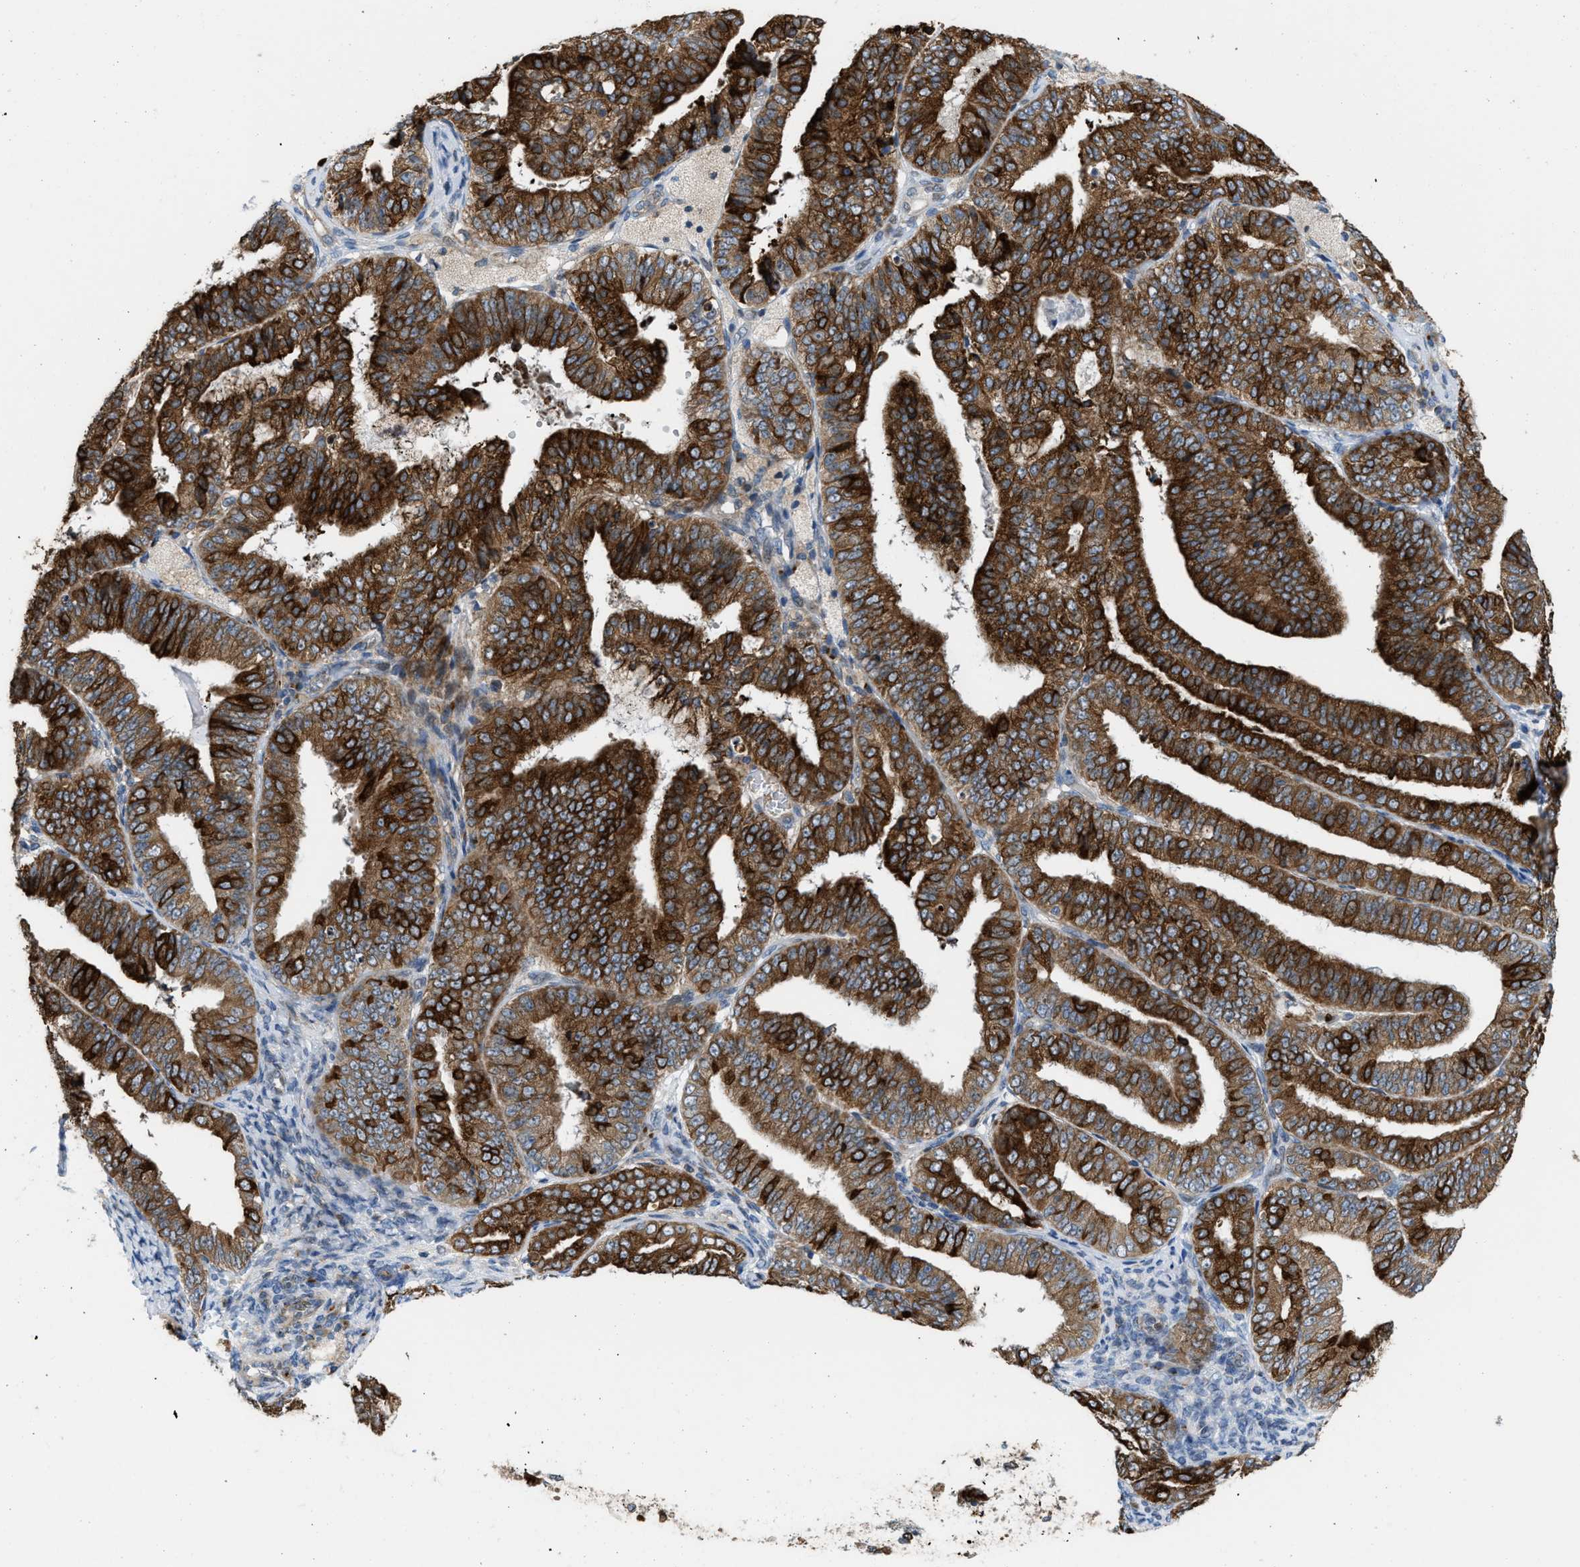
{"staining": {"intensity": "strong", "quantity": ">75%", "location": "cytoplasmic/membranous"}, "tissue": "endometrial cancer", "cell_type": "Tumor cells", "image_type": "cancer", "snomed": [{"axis": "morphology", "description": "Adenocarcinoma, NOS"}, {"axis": "topography", "description": "Endometrium"}], "caption": "Protein expression by immunohistochemistry reveals strong cytoplasmic/membranous staining in about >75% of tumor cells in endometrial adenocarcinoma.", "gene": "DIPK1A", "patient": {"sex": "female", "age": 63}}